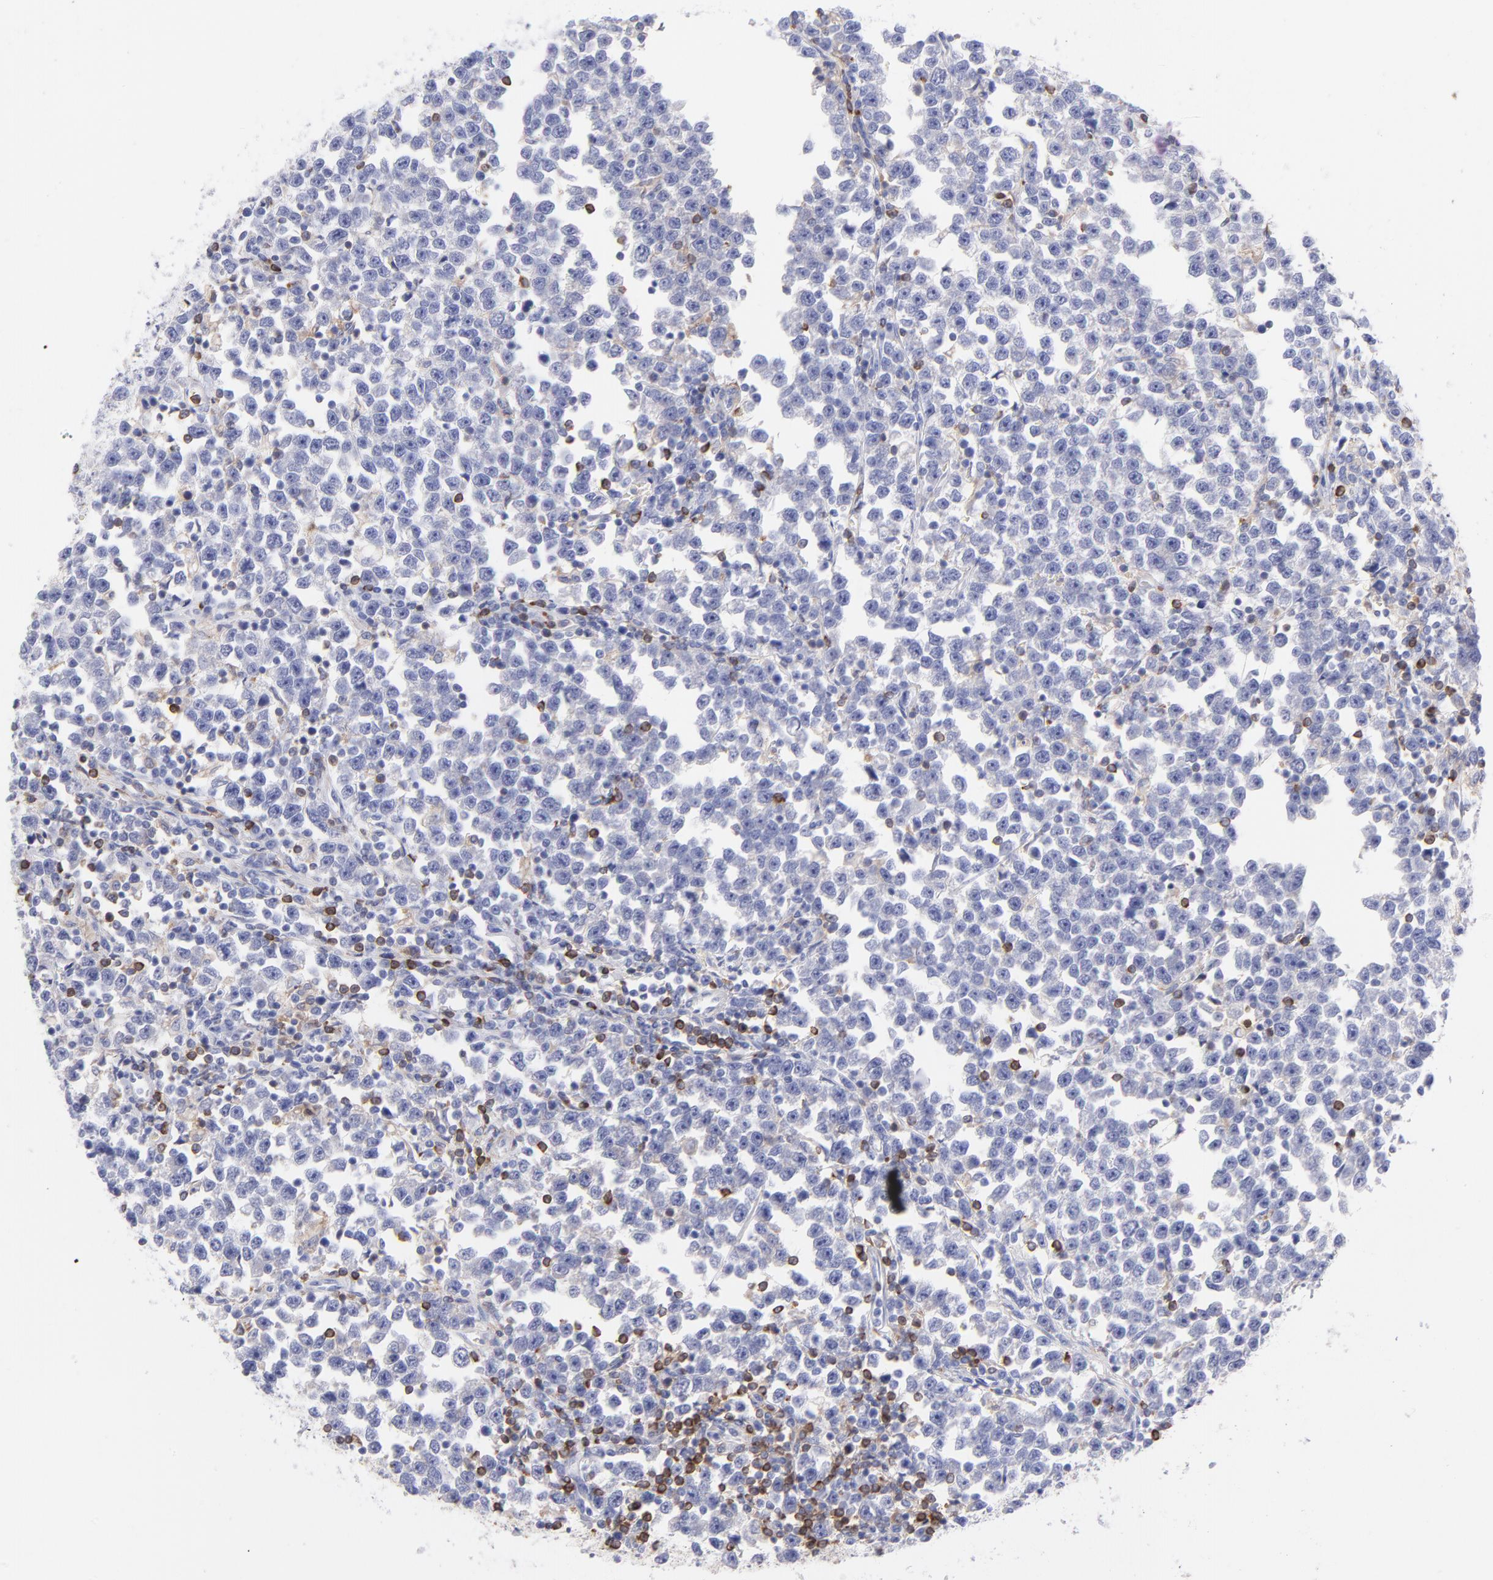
{"staining": {"intensity": "negative", "quantity": "none", "location": "none"}, "tissue": "testis cancer", "cell_type": "Tumor cells", "image_type": "cancer", "snomed": [{"axis": "morphology", "description": "Seminoma, NOS"}, {"axis": "topography", "description": "Testis"}], "caption": "Testis seminoma stained for a protein using immunohistochemistry (IHC) displays no staining tumor cells.", "gene": "PRKCA", "patient": {"sex": "male", "age": 43}}